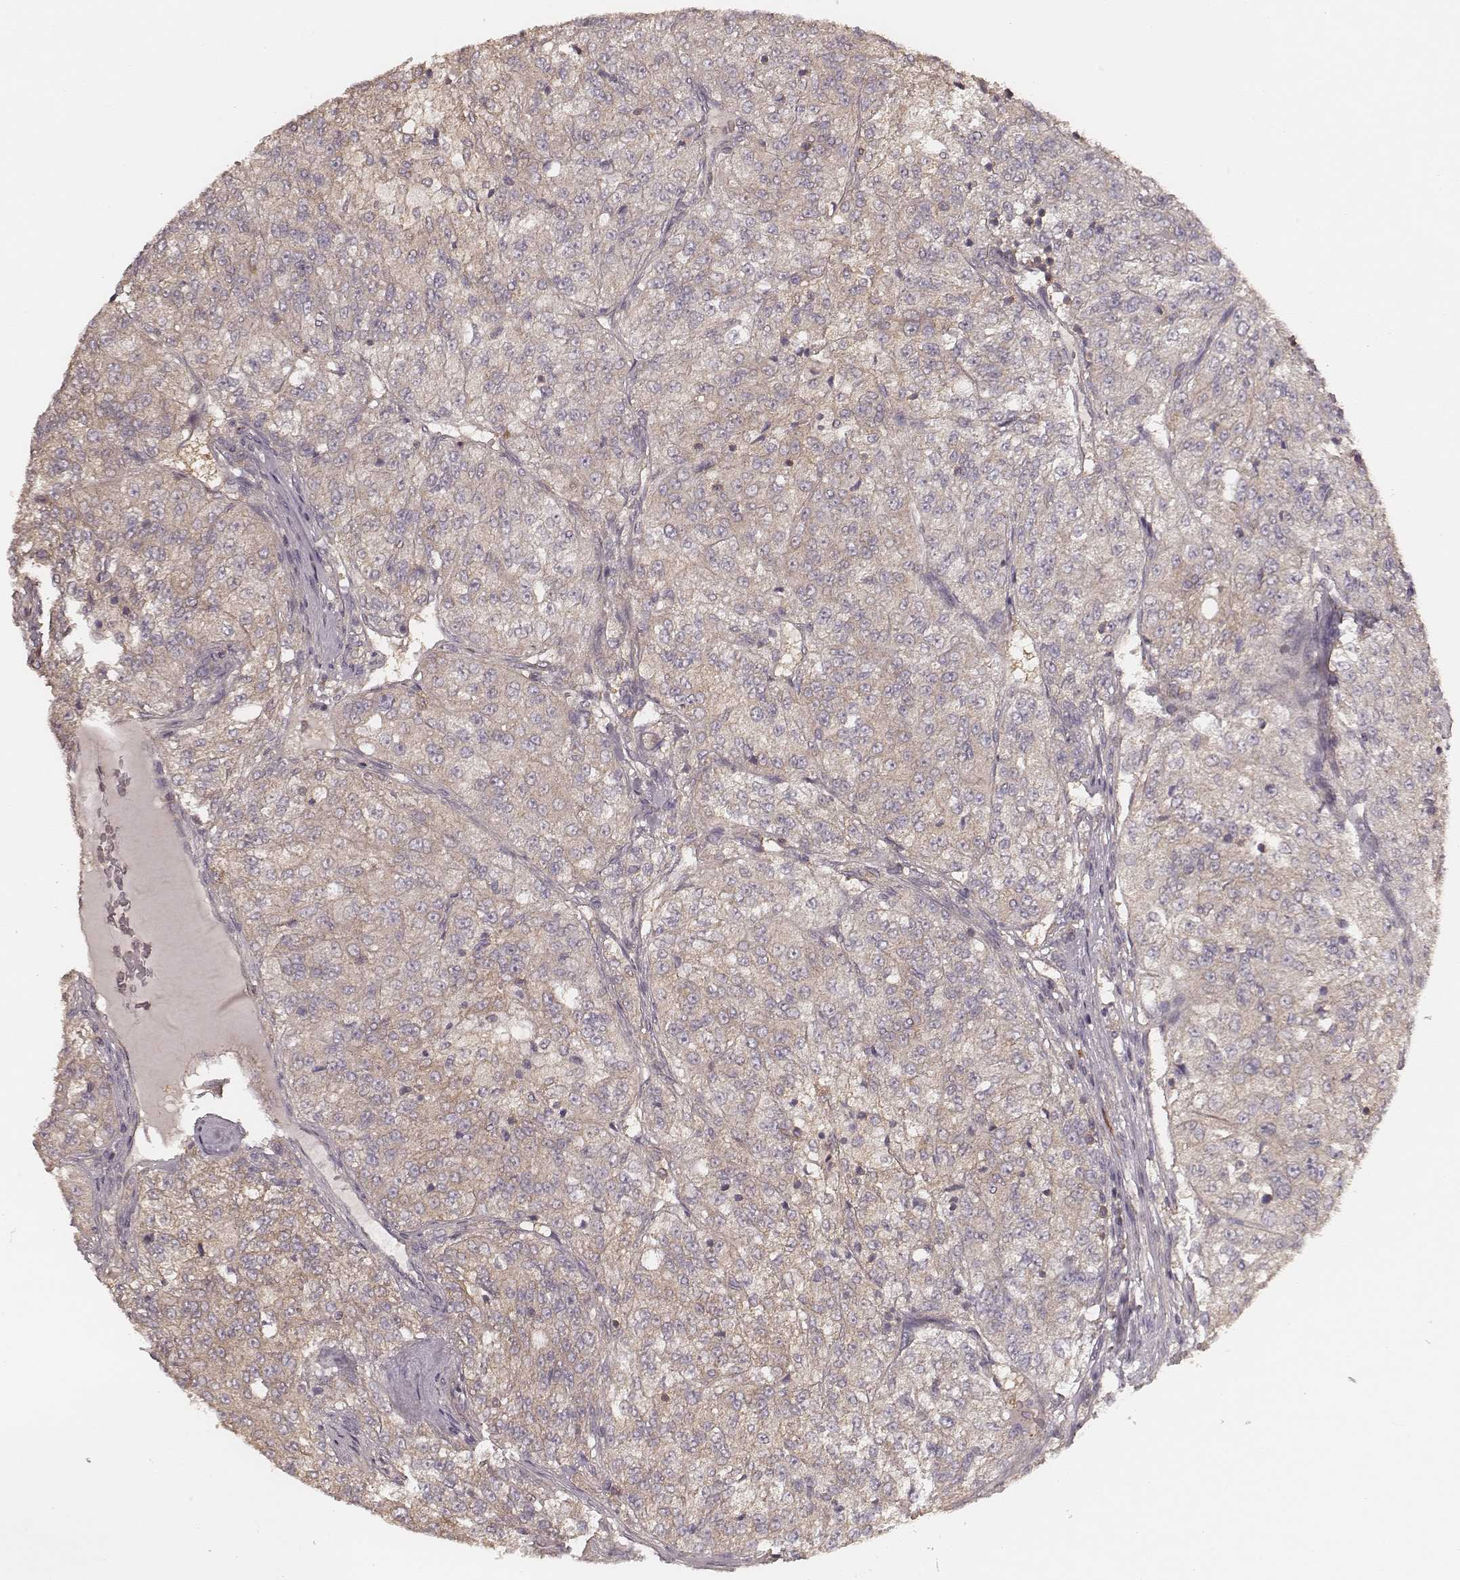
{"staining": {"intensity": "weak", "quantity": ">75%", "location": "cytoplasmic/membranous"}, "tissue": "renal cancer", "cell_type": "Tumor cells", "image_type": "cancer", "snomed": [{"axis": "morphology", "description": "Adenocarcinoma, NOS"}, {"axis": "topography", "description": "Kidney"}], "caption": "The micrograph reveals a brown stain indicating the presence of a protein in the cytoplasmic/membranous of tumor cells in renal cancer. (Stains: DAB in brown, nuclei in blue, Microscopy: brightfield microscopy at high magnification).", "gene": "CARS1", "patient": {"sex": "female", "age": 63}}